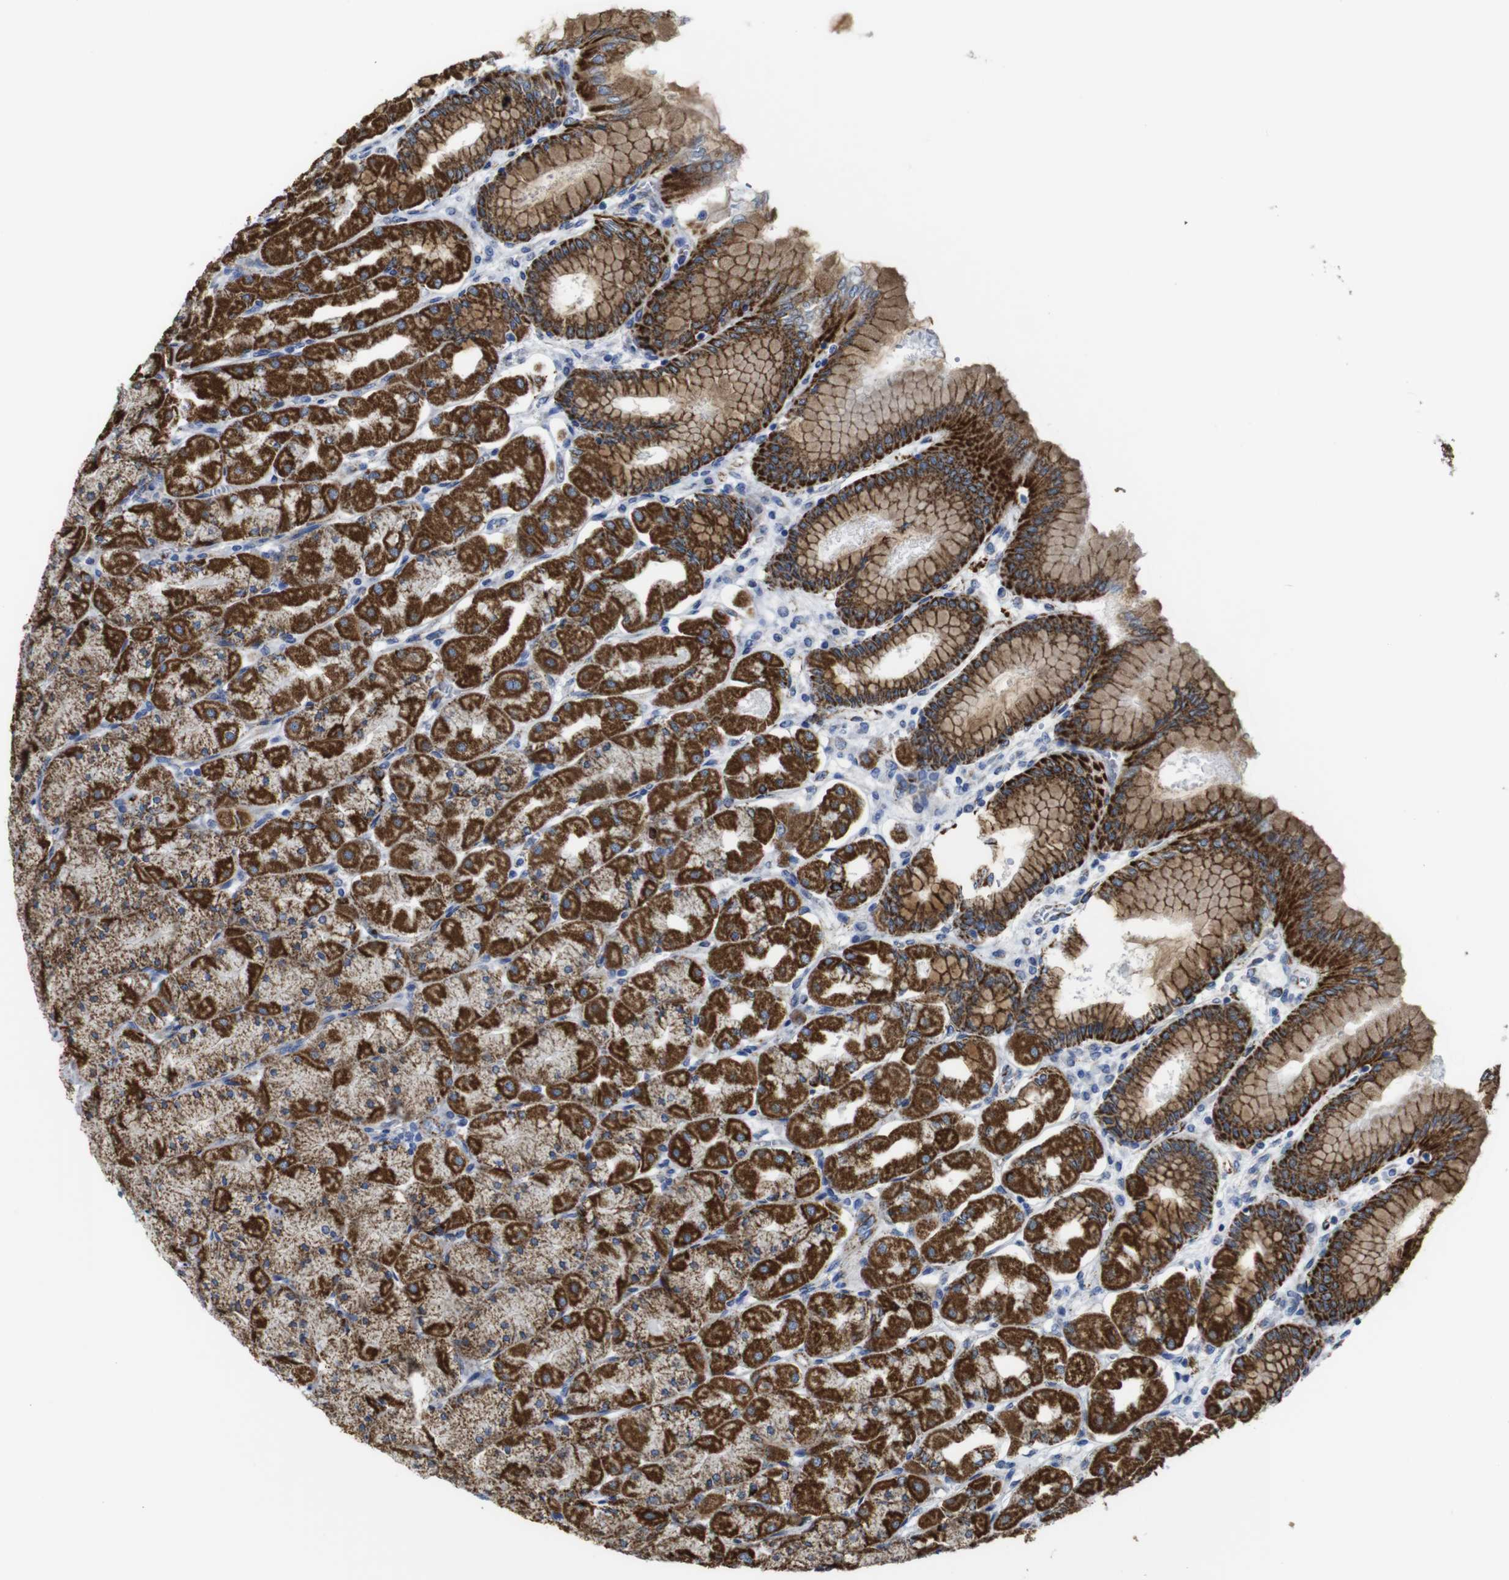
{"staining": {"intensity": "strong", "quantity": "25%-75%", "location": "cytoplasmic/membranous"}, "tissue": "stomach", "cell_type": "Glandular cells", "image_type": "normal", "snomed": [{"axis": "morphology", "description": "Normal tissue, NOS"}, {"axis": "topography", "description": "Stomach, upper"}], "caption": "Immunohistochemistry (IHC) of normal human stomach exhibits high levels of strong cytoplasmic/membranous positivity in about 25%-75% of glandular cells.", "gene": "MAOA", "patient": {"sex": "female", "age": 56}}